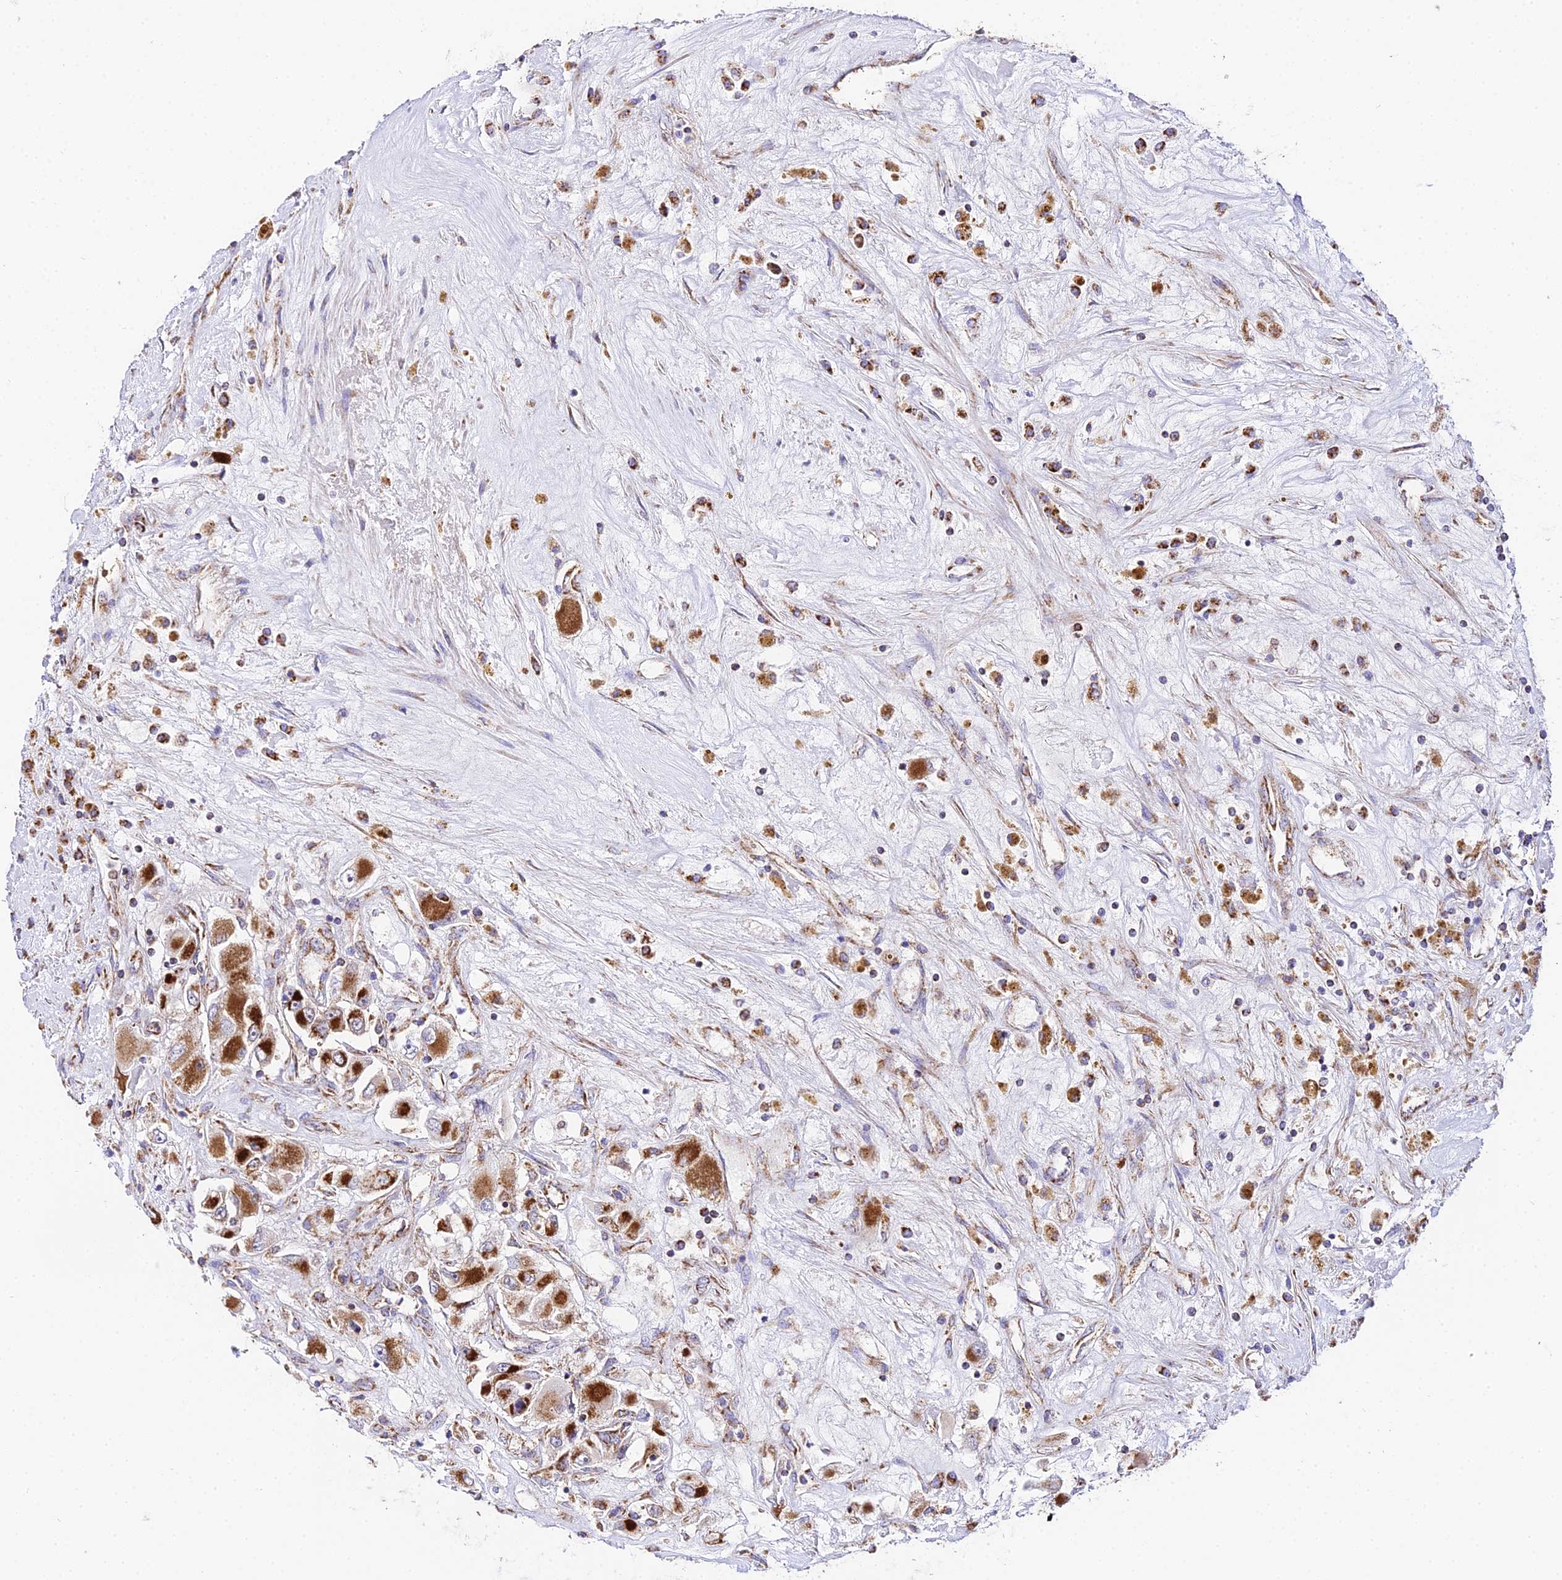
{"staining": {"intensity": "strong", "quantity": ">75%", "location": "cytoplasmic/membranous"}, "tissue": "renal cancer", "cell_type": "Tumor cells", "image_type": "cancer", "snomed": [{"axis": "morphology", "description": "Adenocarcinoma, NOS"}, {"axis": "topography", "description": "Kidney"}], "caption": "Human renal cancer (adenocarcinoma) stained with a protein marker shows strong staining in tumor cells.", "gene": "OCIAD1", "patient": {"sex": "female", "age": 52}}